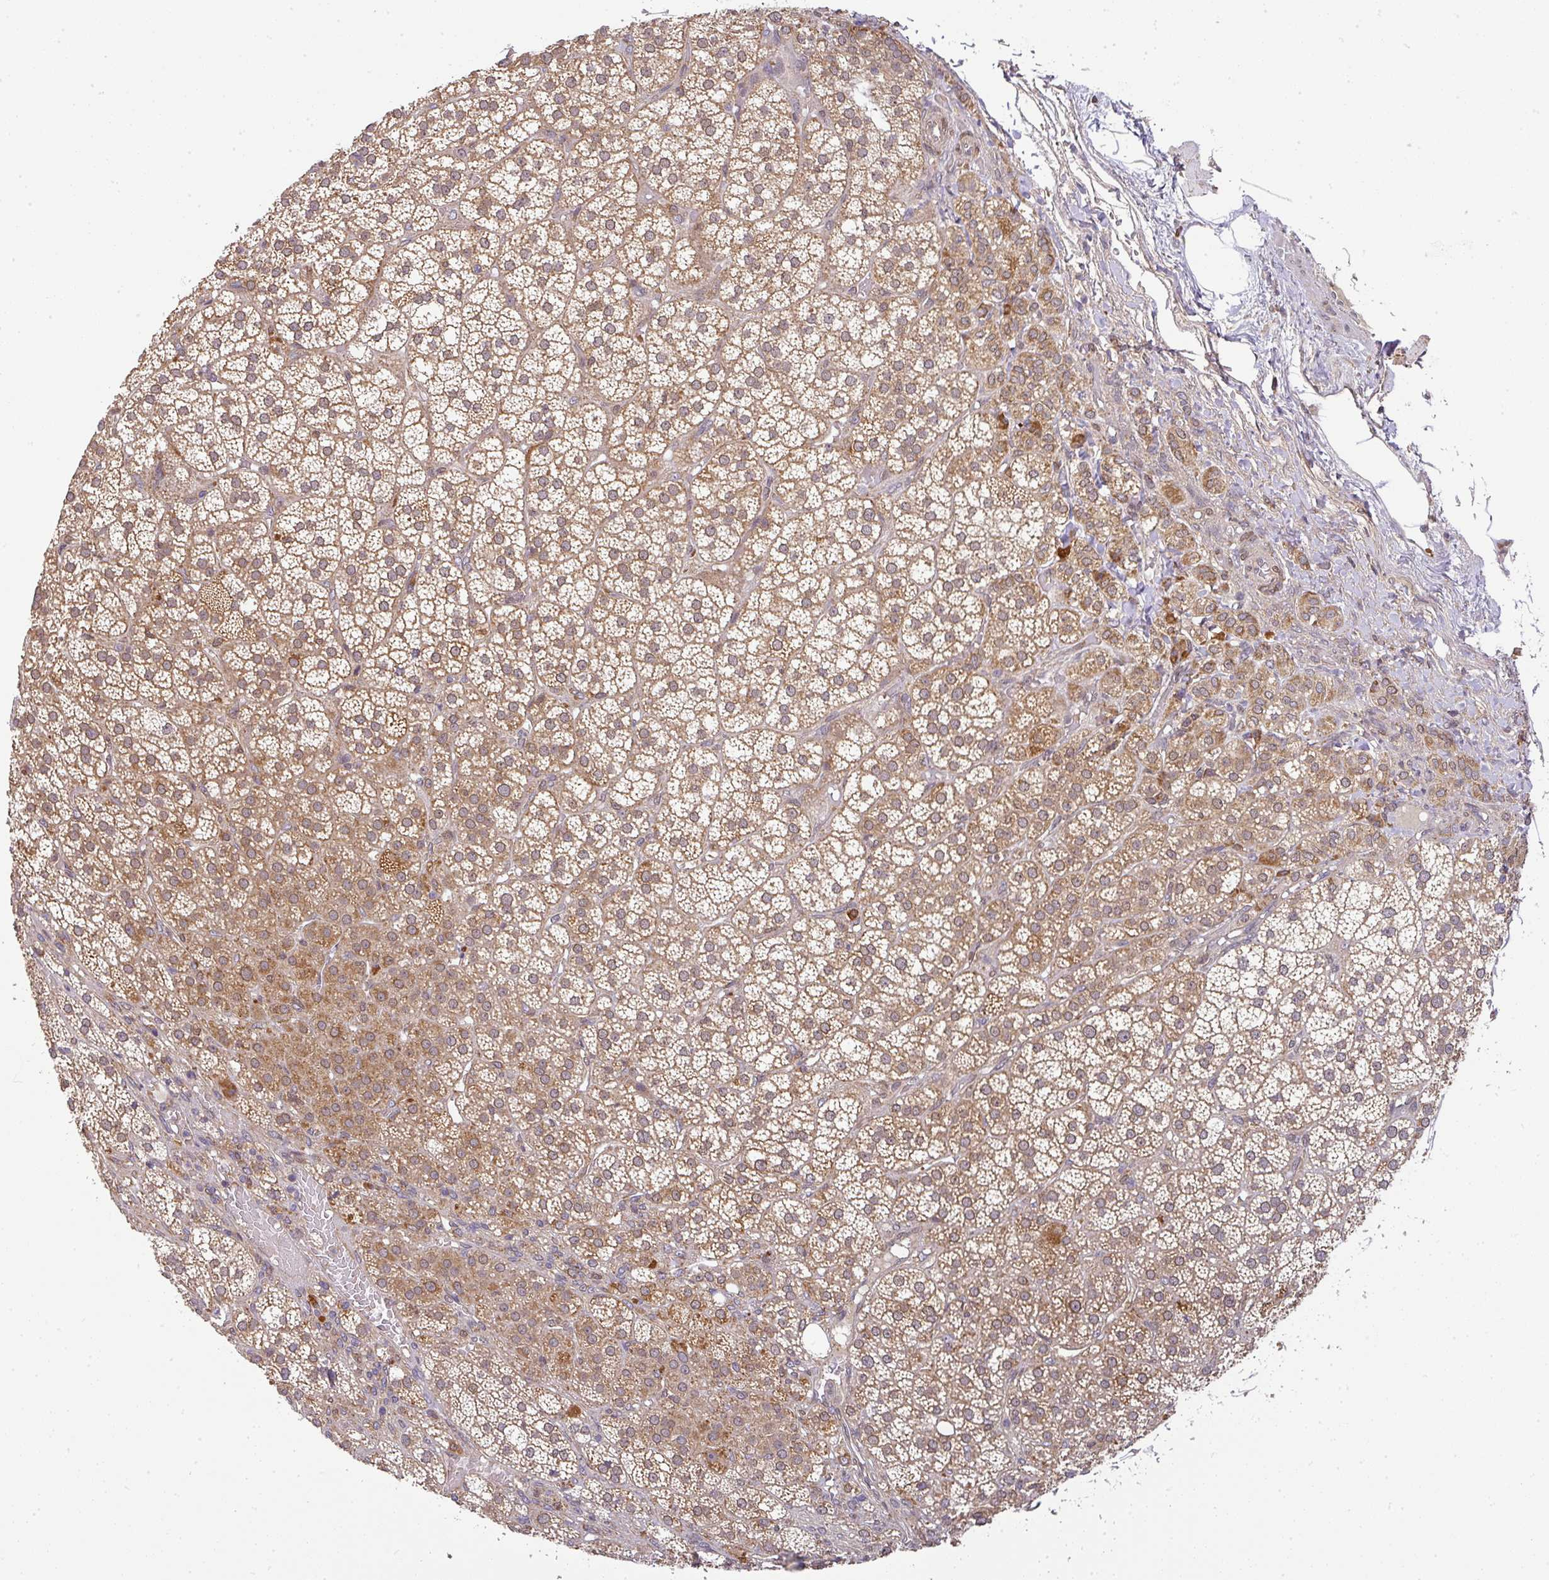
{"staining": {"intensity": "moderate", "quantity": ">75%", "location": "cytoplasmic/membranous"}, "tissue": "adrenal gland", "cell_type": "Glandular cells", "image_type": "normal", "snomed": [{"axis": "morphology", "description": "Normal tissue, NOS"}, {"axis": "topography", "description": "Adrenal gland"}], "caption": "Glandular cells reveal medium levels of moderate cytoplasmic/membranous expression in about >75% of cells in unremarkable adrenal gland.", "gene": "MALSU1", "patient": {"sex": "female", "age": 60}}